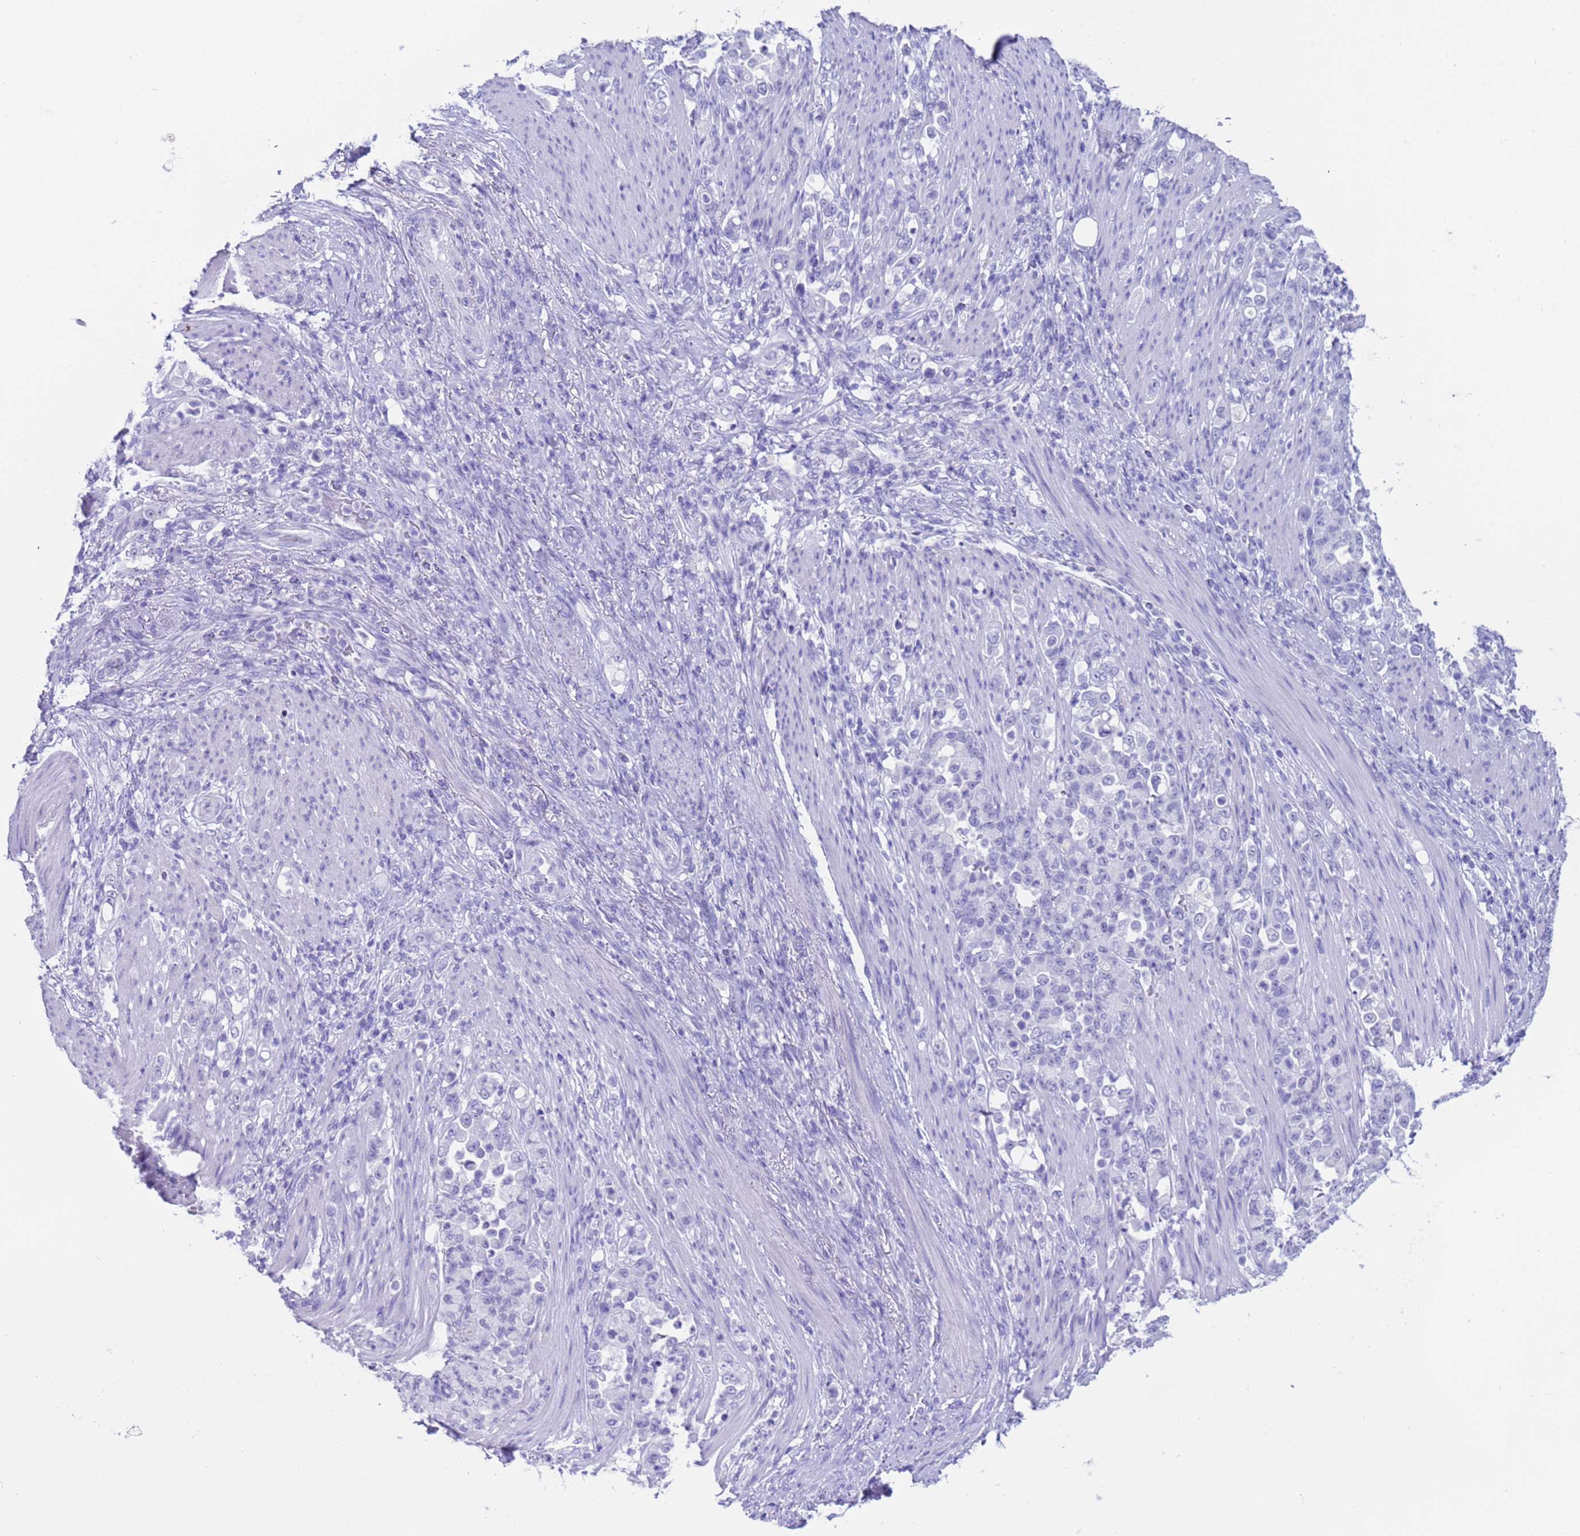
{"staining": {"intensity": "negative", "quantity": "none", "location": "none"}, "tissue": "stomach cancer", "cell_type": "Tumor cells", "image_type": "cancer", "snomed": [{"axis": "morphology", "description": "Normal tissue, NOS"}, {"axis": "morphology", "description": "Adenocarcinoma, NOS"}, {"axis": "topography", "description": "Stomach"}], "caption": "High power microscopy photomicrograph of an immunohistochemistry (IHC) photomicrograph of stomach cancer (adenocarcinoma), revealing no significant expression in tumor cells. Nuclei are stained in blue.", "gene": "CKM", "patient": {"sex": "female", "age": 79}}